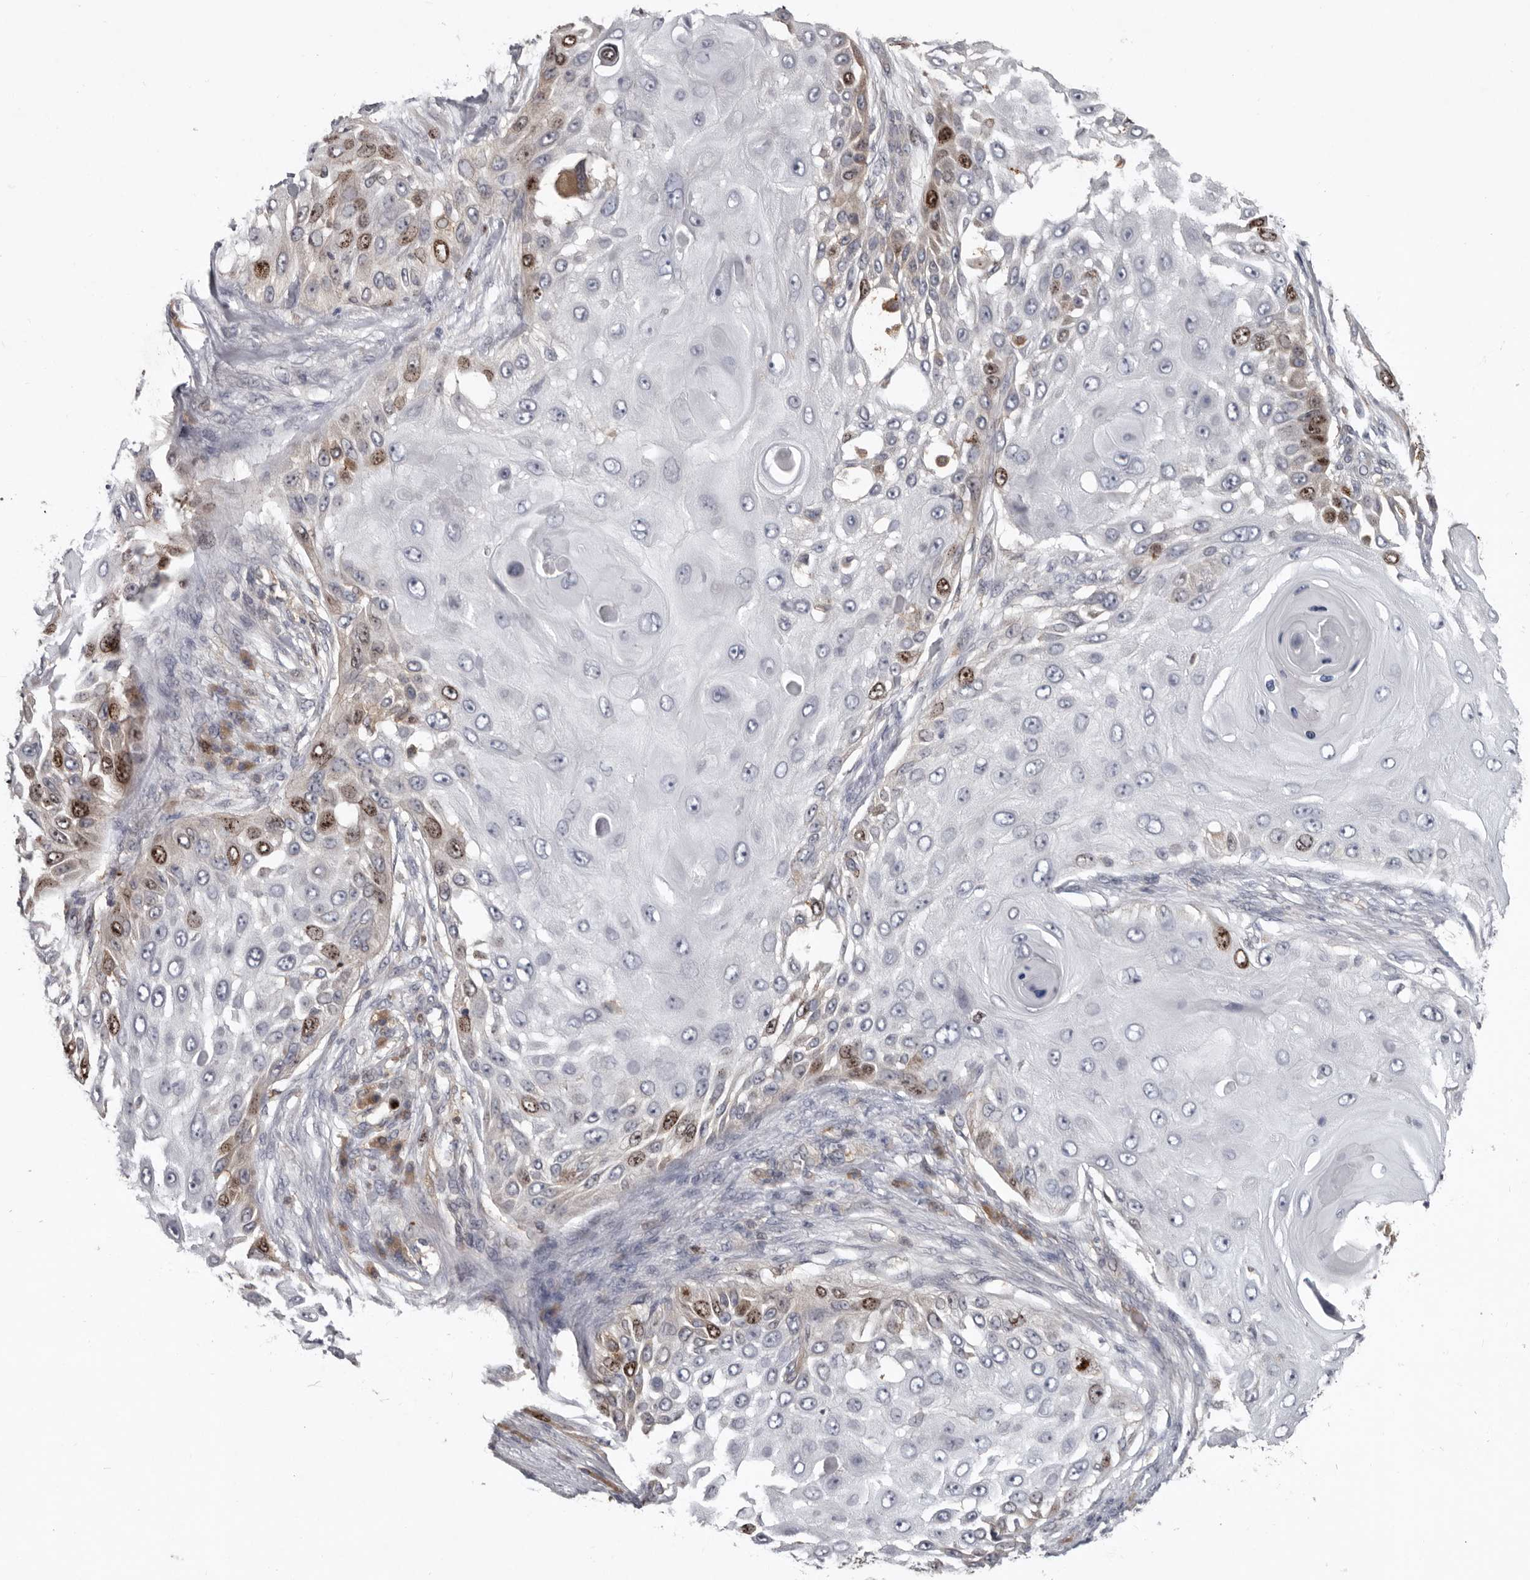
{"staining": {"intensity": "strong", "quantity": "<25%", "location": "nuclear"}, "tissue": "skin cancer", "cell_type": "Tumor cells", "image_type": "cancer", "snomed": [{"axis": "morphology", "description": "Squamous cell carcinoma, NOS"}, {"axis": "topography", "description": "Skin"}], "caption": "This histopathology image shows immunohistochemistry (IHC) staining of human squamous cell carcinoma (skin), with medium strong nuclear expression in approximately <25% of tumor cells.", "gene": "CDCA8", "patient": {"sex": "female", "age": 44}}